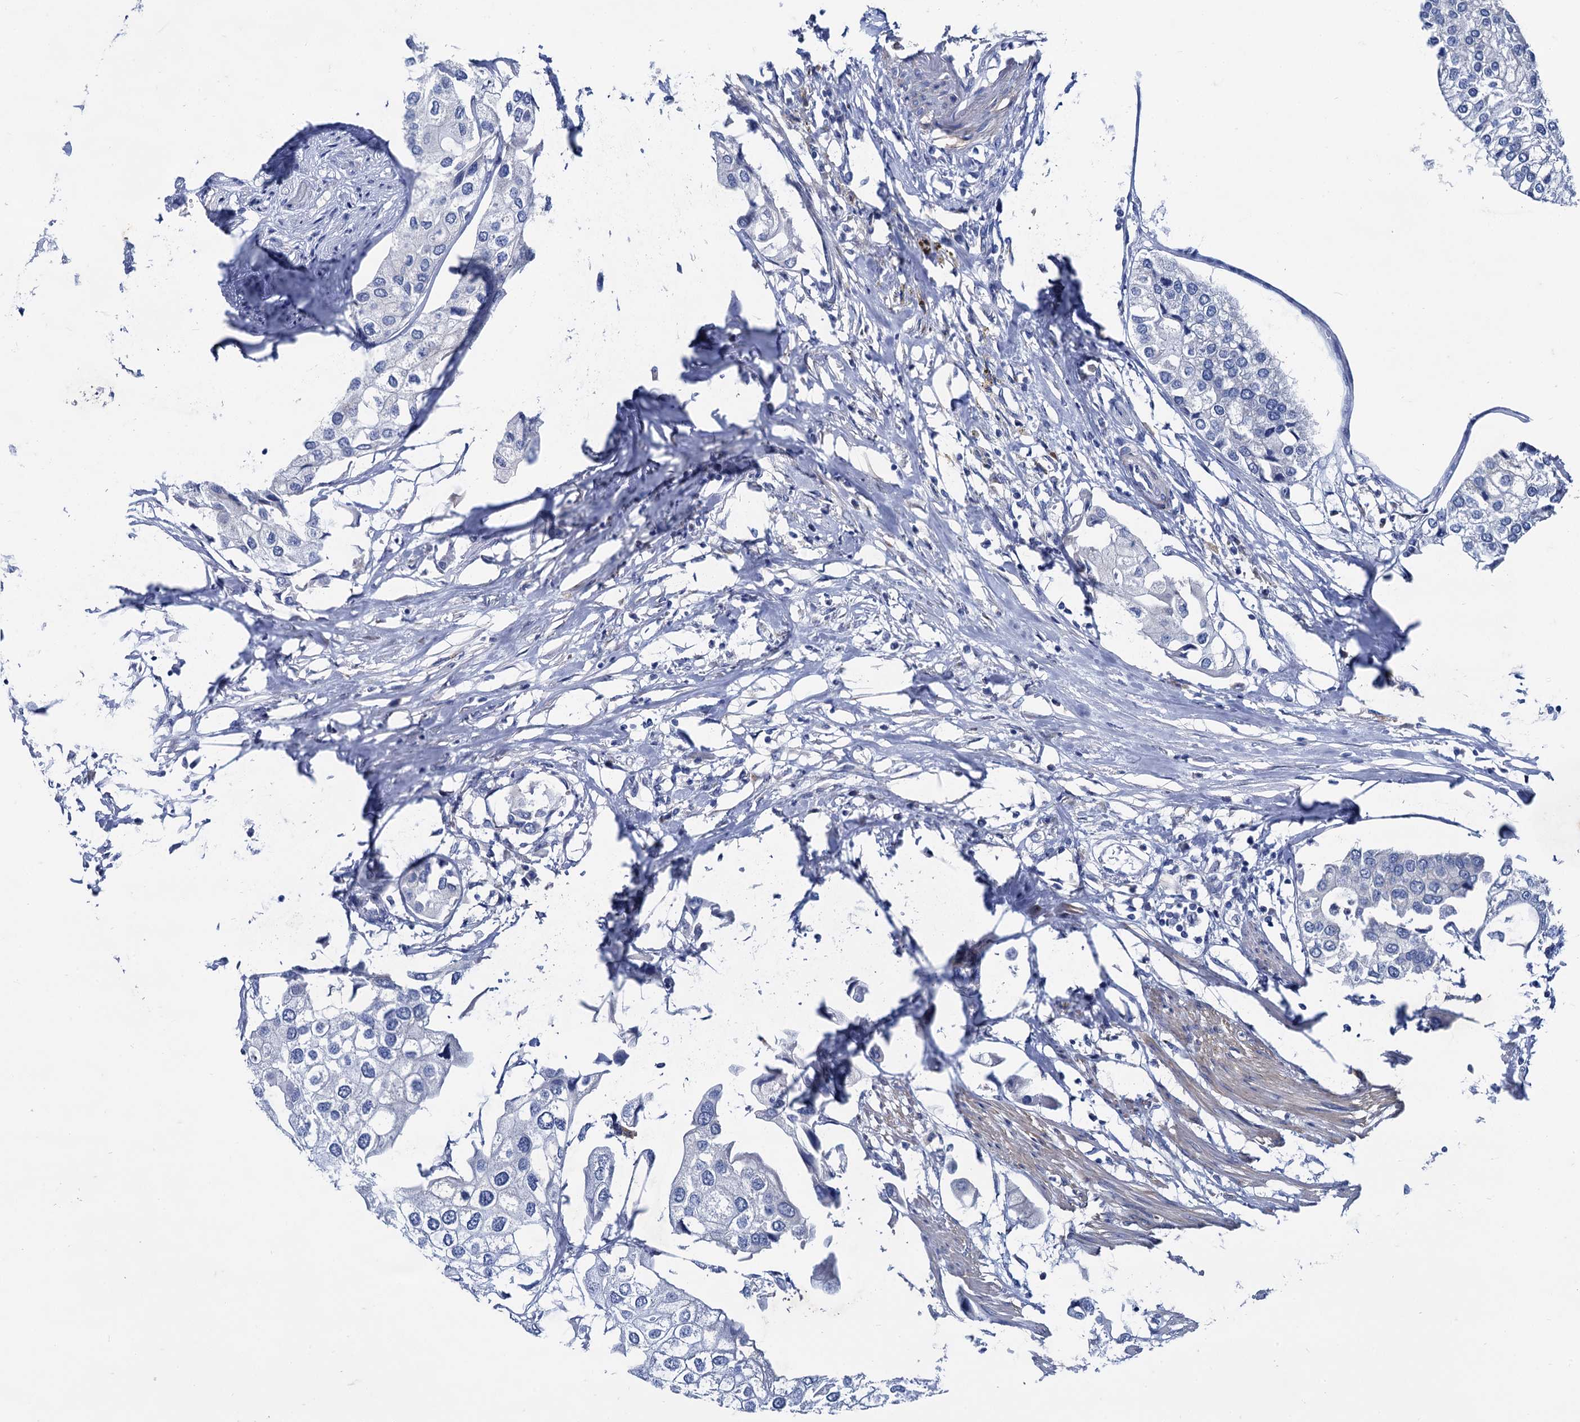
{"staining": {"intensity": "negative", "quantity": "none", "location": "none"}, "tissue": "urothelial cancer", "cell_type": "Tumor cells", "image_type": "cancer", "snomed": [{"axis": "morphology", "description": "Urothelial carcinoma, High grade"}, {"axis": "topography", "description": "Urinary bladder"}], "caption": "High magnification brightfield microscopy of urothelial cancer stained with DAB (brown) and counterstained with hematoxylin (blue): tumor cells show no significant expression.", "gene": "FOXR2", "patient": {"sex": "male", "age": 64}}